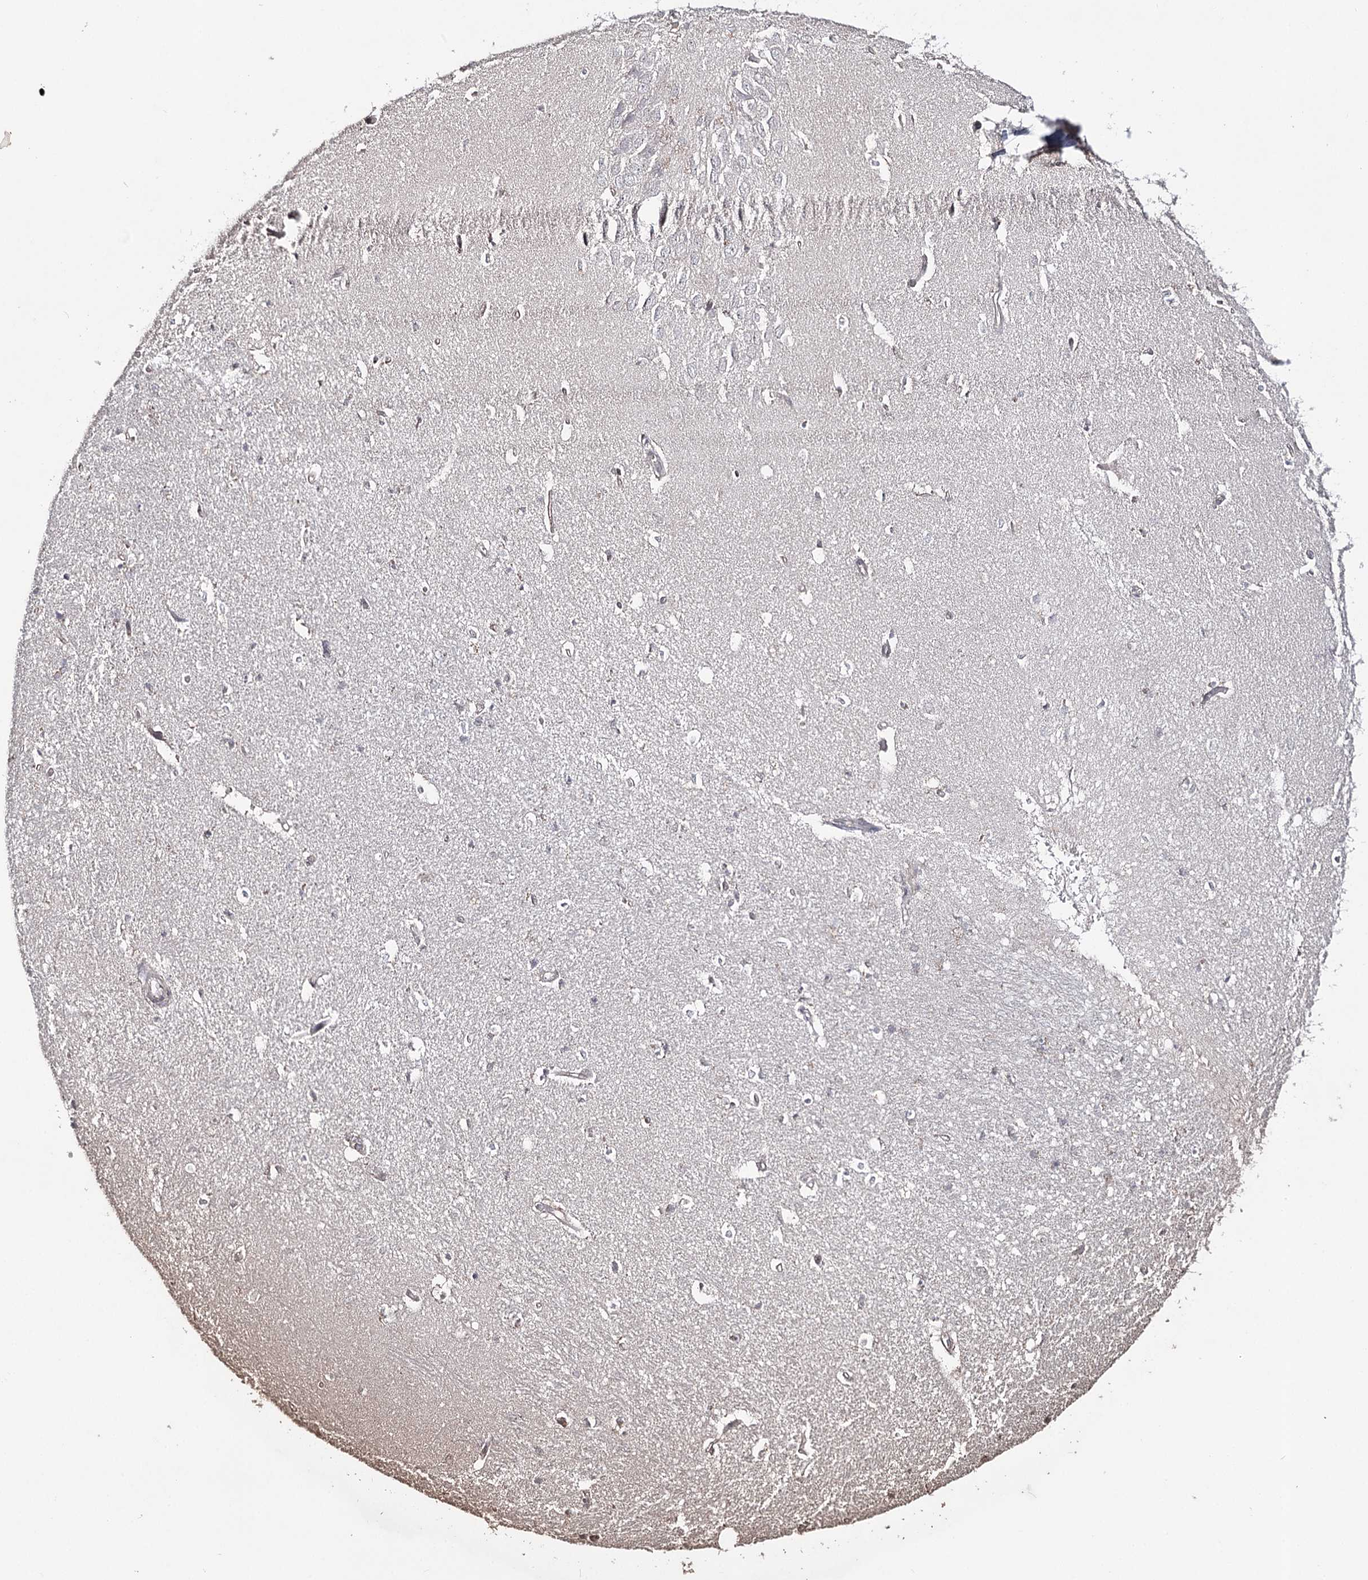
{"staining": {"intensity": "negative", "quantity": "none", "location": "none"}, "tissue": "hippocampus", "cell_type": "Glial cells", "image_type": "normal", "snomed": [{"axis": "morphology", "description": "Normal tissue, NOS"}, {"axis": "topography", "description": "Hippocampus"}], "caption": "This image is of benign hippocampus stained with IHC to label a protein in brown with the nuclei are counter-stained blue. There is no expression in glial cells.", "gene": "HSD11B2", "patient": {"sex": "female", "age": 64}}